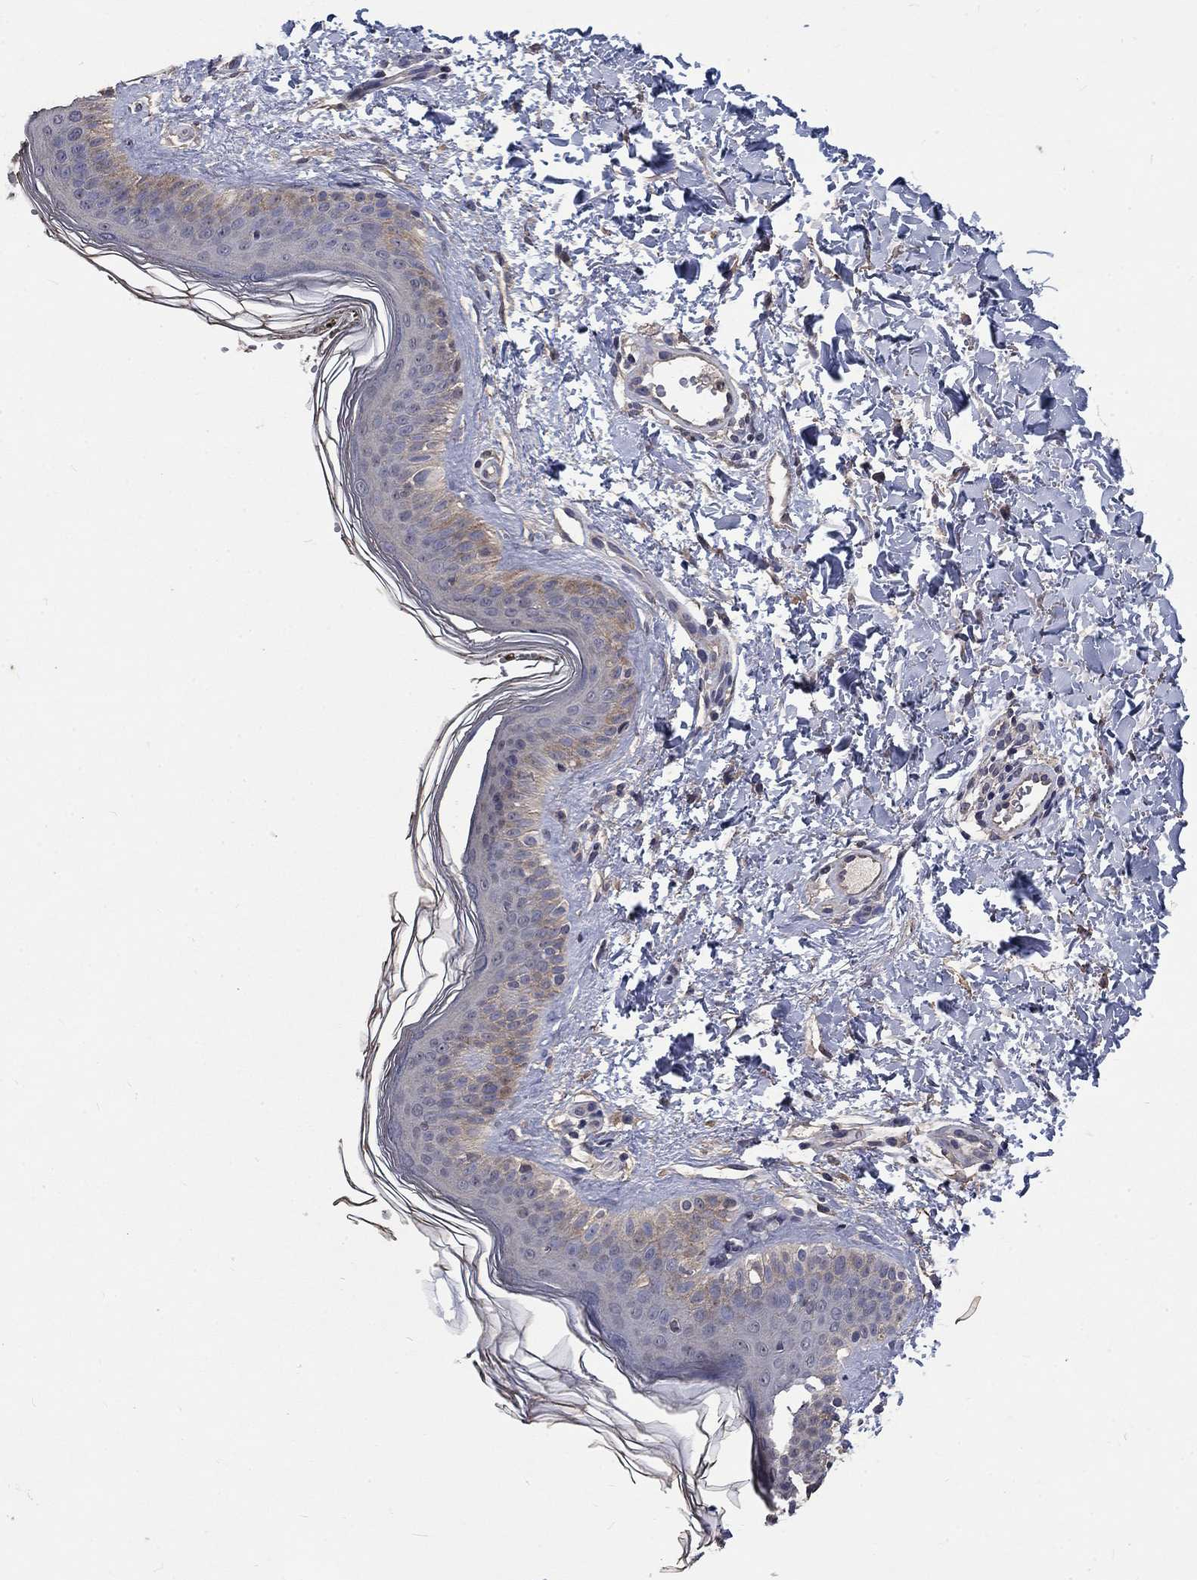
{"staining": {"intensity": "negative", "quantity": "none", "location": "none"}, "tissue": "skin cancer", "cell_type": "Tumor cells", "image_type": "cancer", "snomed": [{"axis": "morphology", "description": "Normal tissue, NOS"}, {"axis": "morphology", "description": "Basal cell carcinoma"}, {"axis": "topography", "description": "Skin"}], "caption": "Basal cell carcinoma (skin) was stained to show a protein in brown. There is no significant staining in tumor cells.", "gene": "CHST5", "patient": {"sex": "male", "age": 46}}